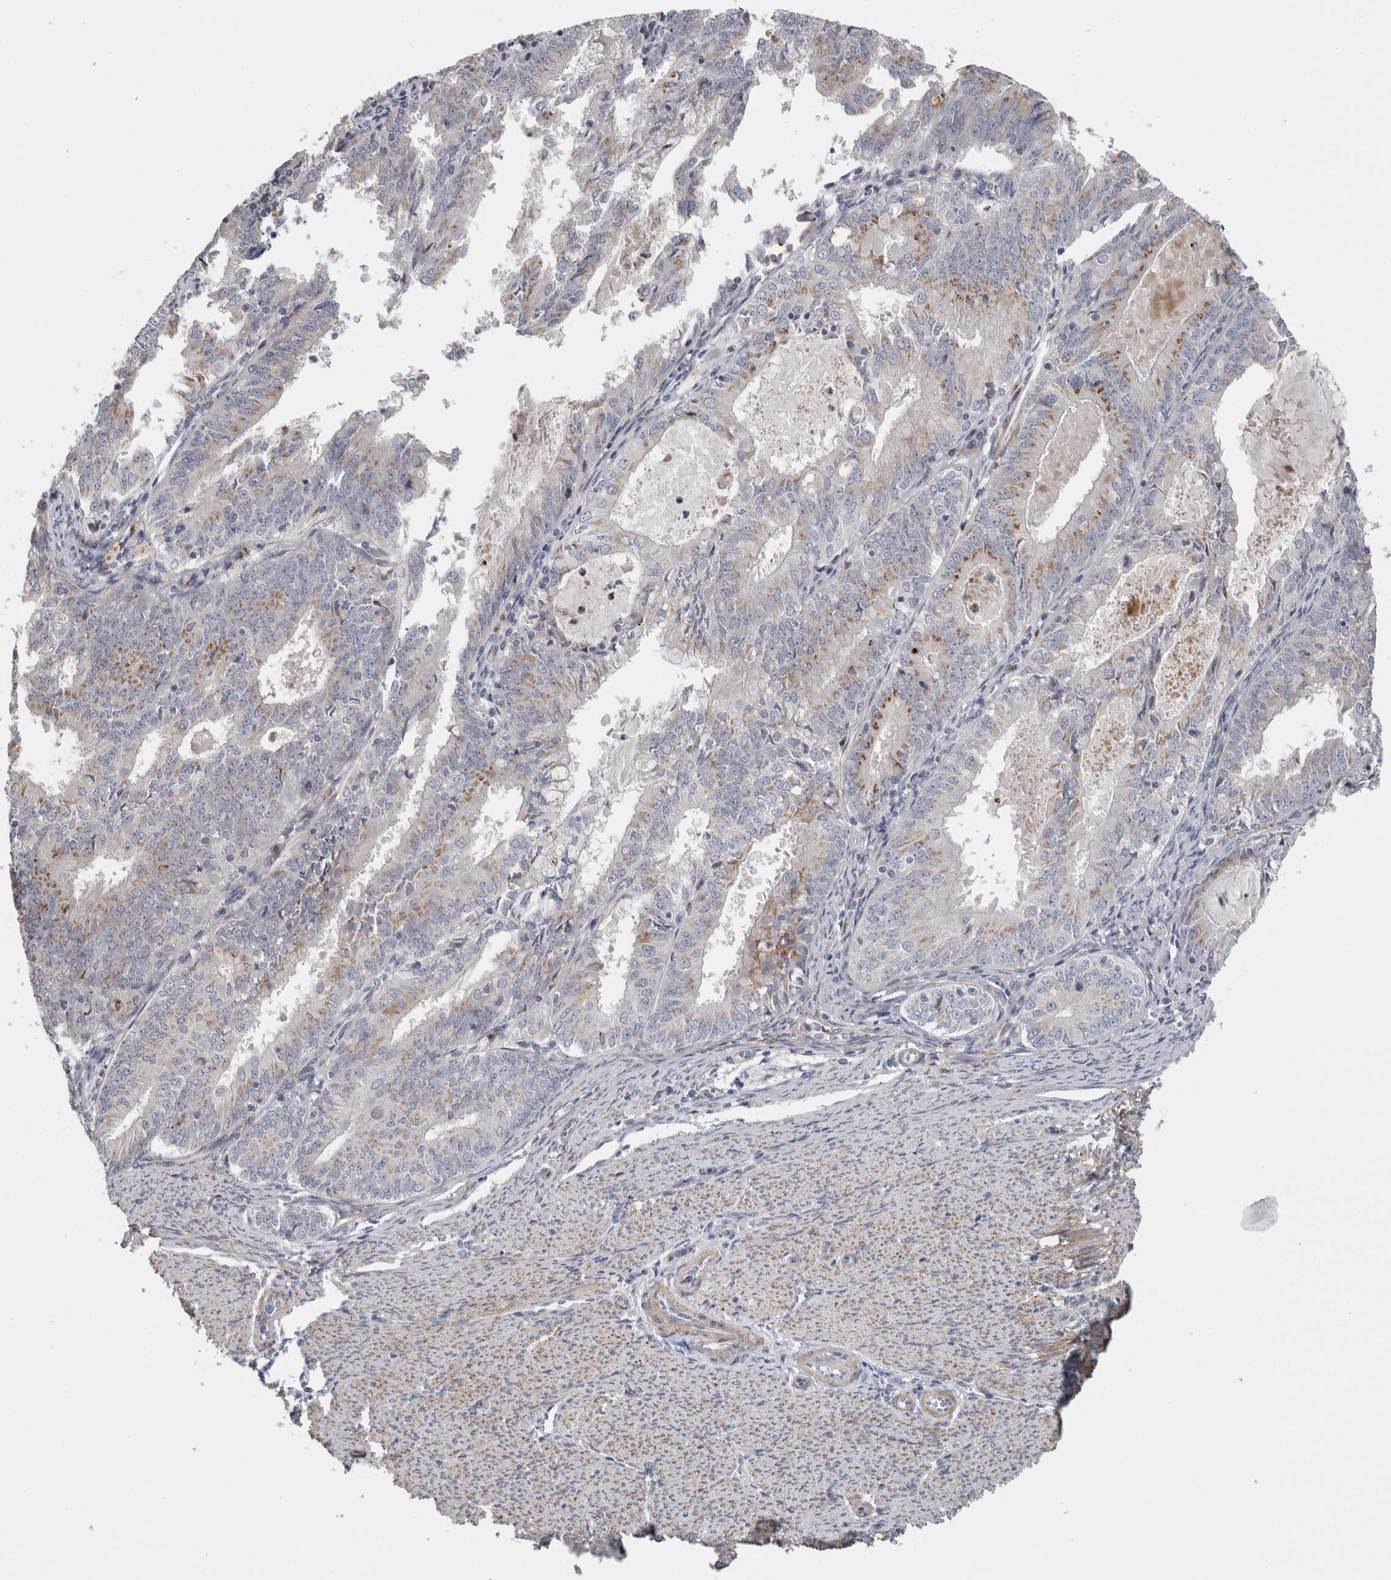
{"staining": {"intensity": "strong", "quantity": "<25%", "location": "cytoplasmic/membranous"}, "tissue": "endometrial cancer", "cell_type": "Tumor cells", "image_type": "cancer", "snomed": [{"axis": "morphology", "description": "Adenocarcinoma, NOS"}, {"axis": "topography", "description": "Endometrium"}], "caption": "Endometrial cancer was stained to show a protein in brown. There is medium levels of strong cytoplasmic/membranous positivity in approximately <25% of tumor cells. The protein is stained brown, and the nuclei are stained in blue (DAB (3,3'-diaminobenzidine) IHC with brightfield microscopy, high magnification).", "gene": "MGAT1", "patient": {"sex": "female", "age": 57}}